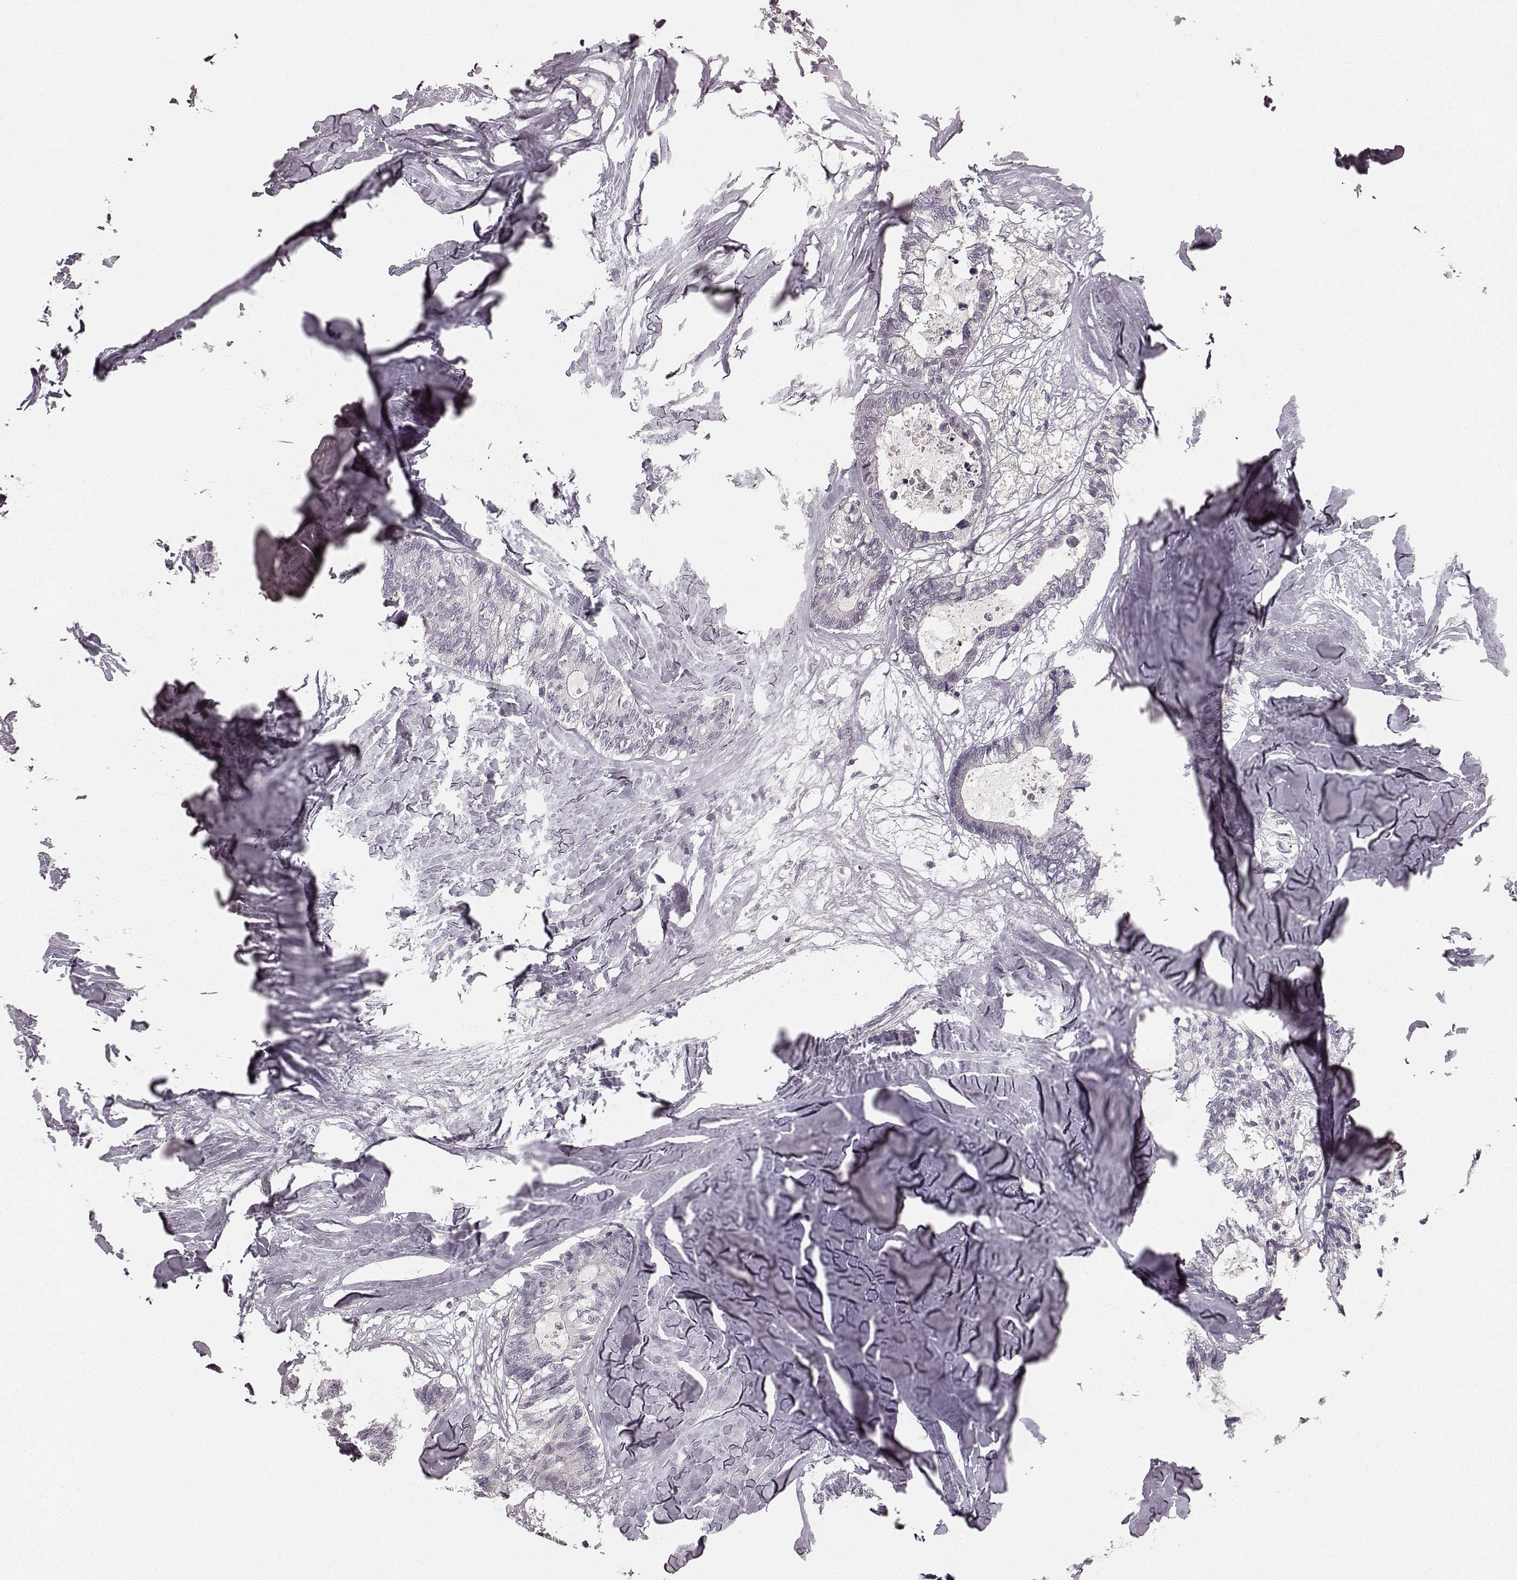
{"staining": {"intensity": "negative", "quantity": "none", "location": "none"}, "tissue": "colorectal cancer", "cell_type": "Tumor cells", "image_type": "cancer", "snomed": [{"axis": "morphology", "description": "Adenocarcinoma, NOS"}, {"axis": "topography", "description": "Colon"}, {"axis": "topography", "description": "Rectum"}], "caption": "Colorectal cancer stained for a protein using IHC exhibits no expression tumor cells.", "gene": "RIT2", "patient": {"sex": "male", "age": 57}}